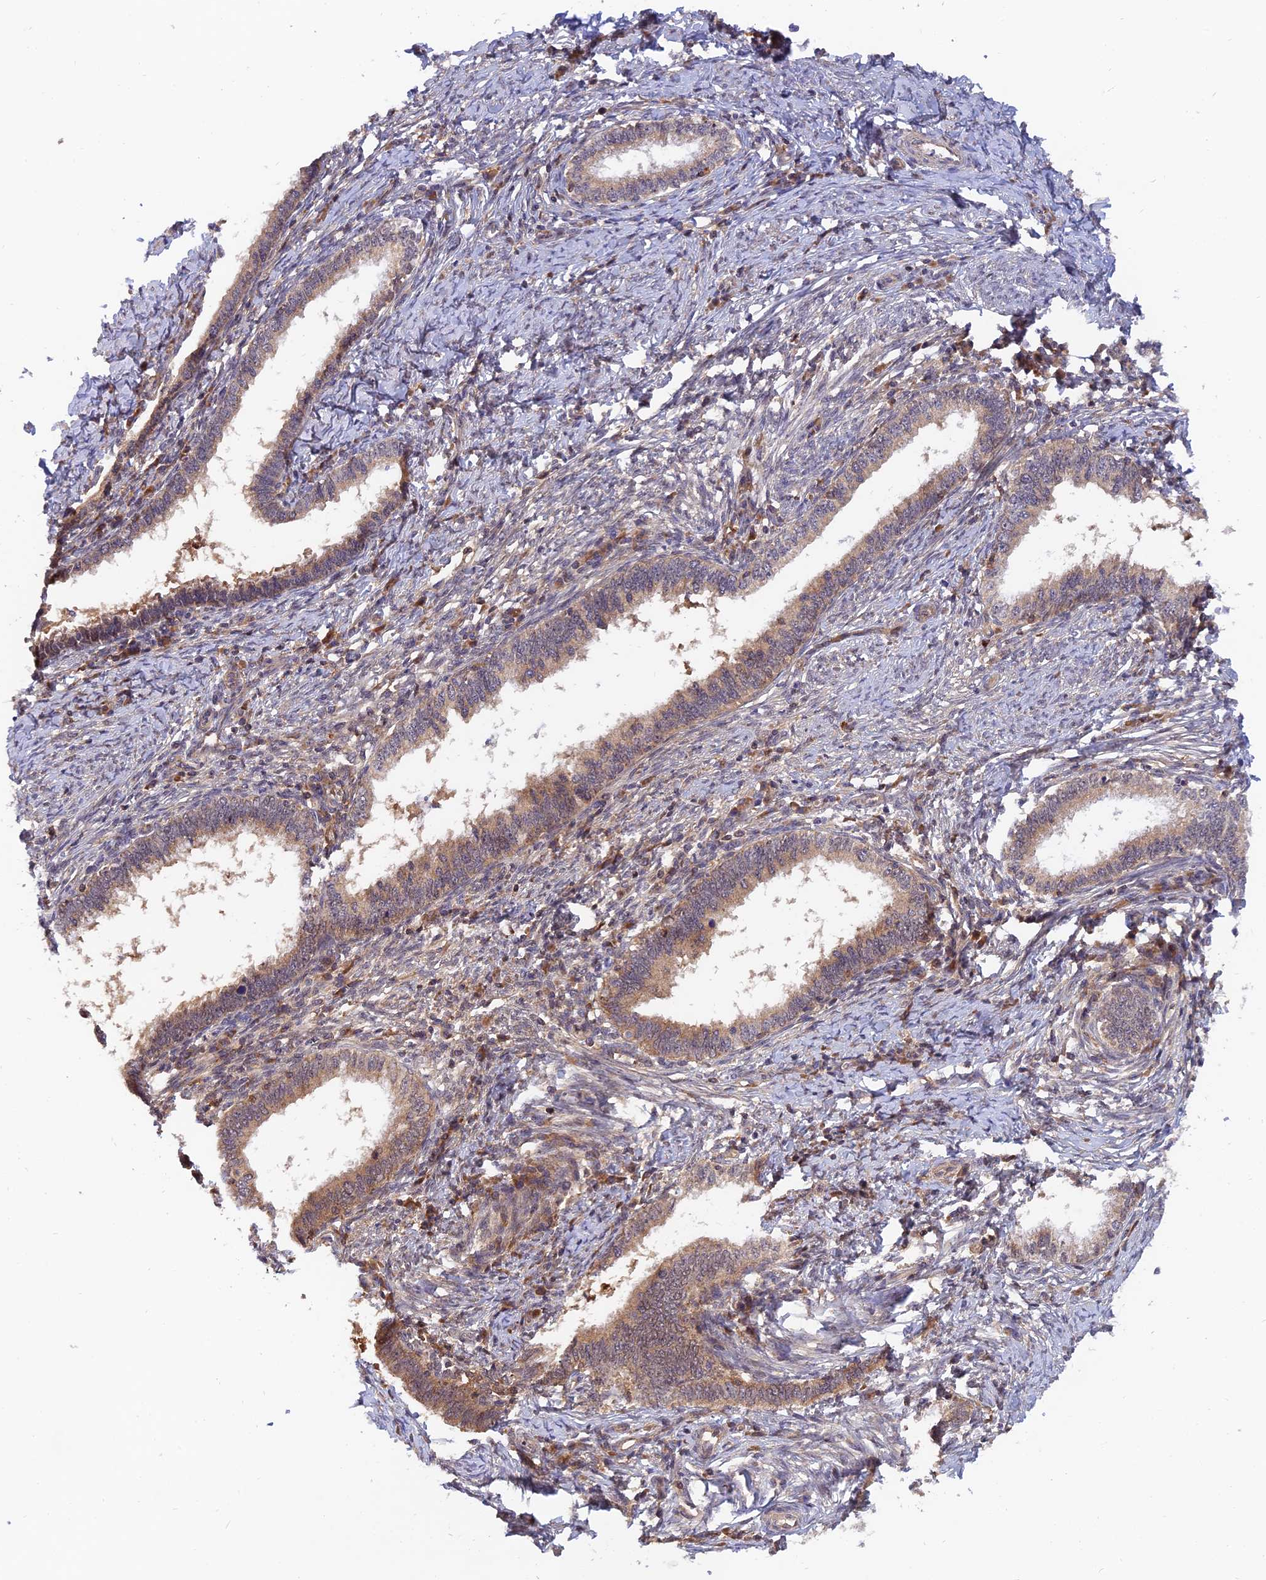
{"staining": {"intensity": "moderate", "quantity": "25%-75%", "location": "cytoplasmic/membranous"}, "tissue": "cervical cancer", "cell_type": "Tumor cells", "image_type": "cancer", "snomed": [{"axis": "morphology", "description": "Adenocarcinoma, NOS"}, {"axis": "topography", "description": "Cervix"}], "caption": "This is an image of immunohistochemistry staining of cervical cancer, which shows moderate expression in the cytoplasmic/membranous of tumor cells.", "gene": "WDR41", "patient": {"sex": "female", "age": 36}}